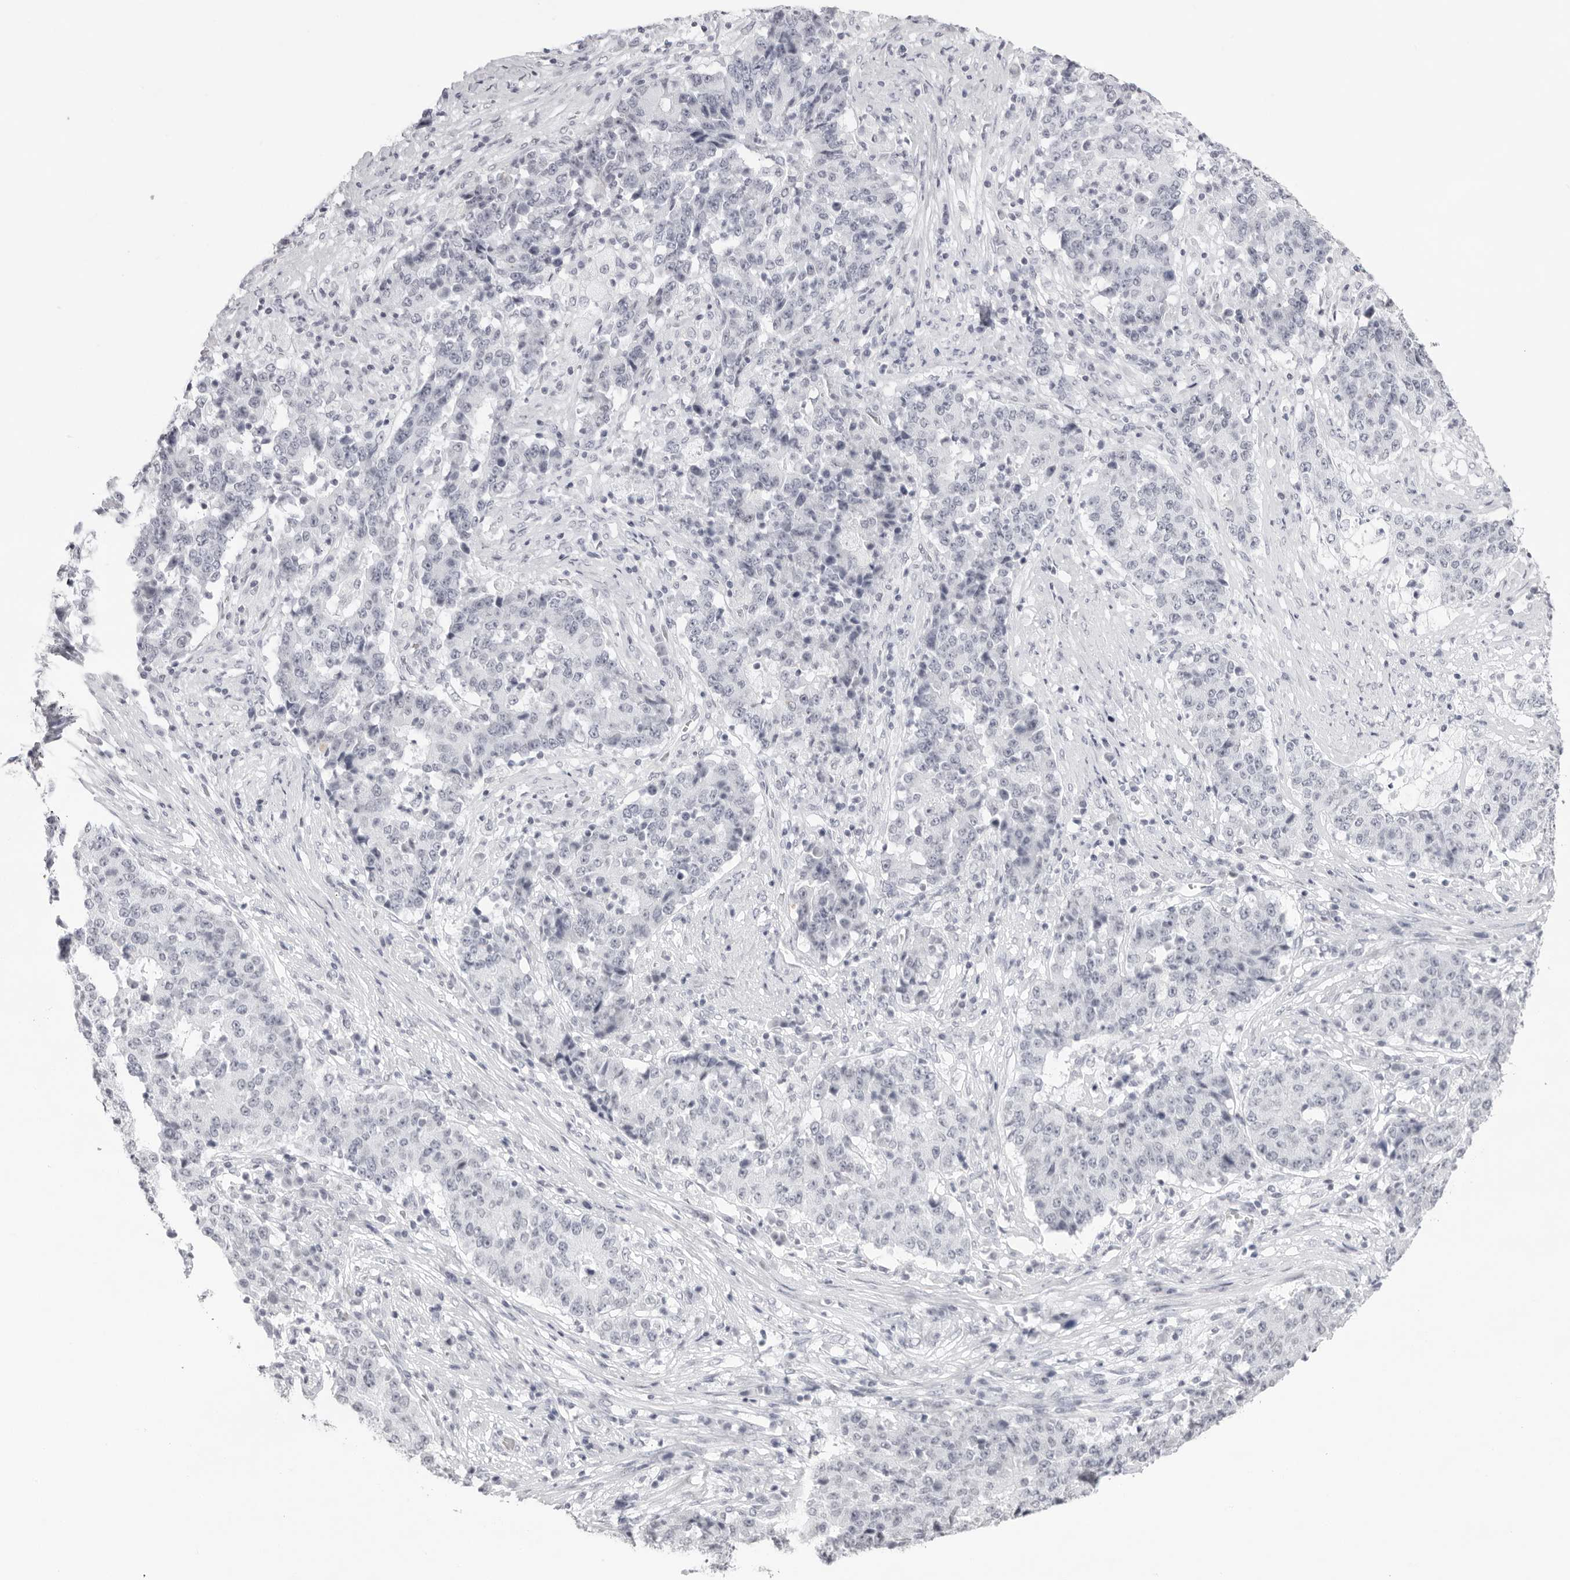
{"staining": {"intensity": "negative", "quantity": "none", "location": "none"}, "tissue": "stomach cancer", "cell_type": "Tumor cells", "image_type": "cancer", "snomed": [{"axis": "morphology", "description": "Adenocarcinoma, NOS"}, {"axis": "topography", "description": "Stomach"}], "caption": "DAB immunohistochemical staining of stomach cancer (adenocarcinoma) demonstrates no significant staining in tumor cells.", "gene": "KLK12", "patient": {"sex": "male", "age": 59}}